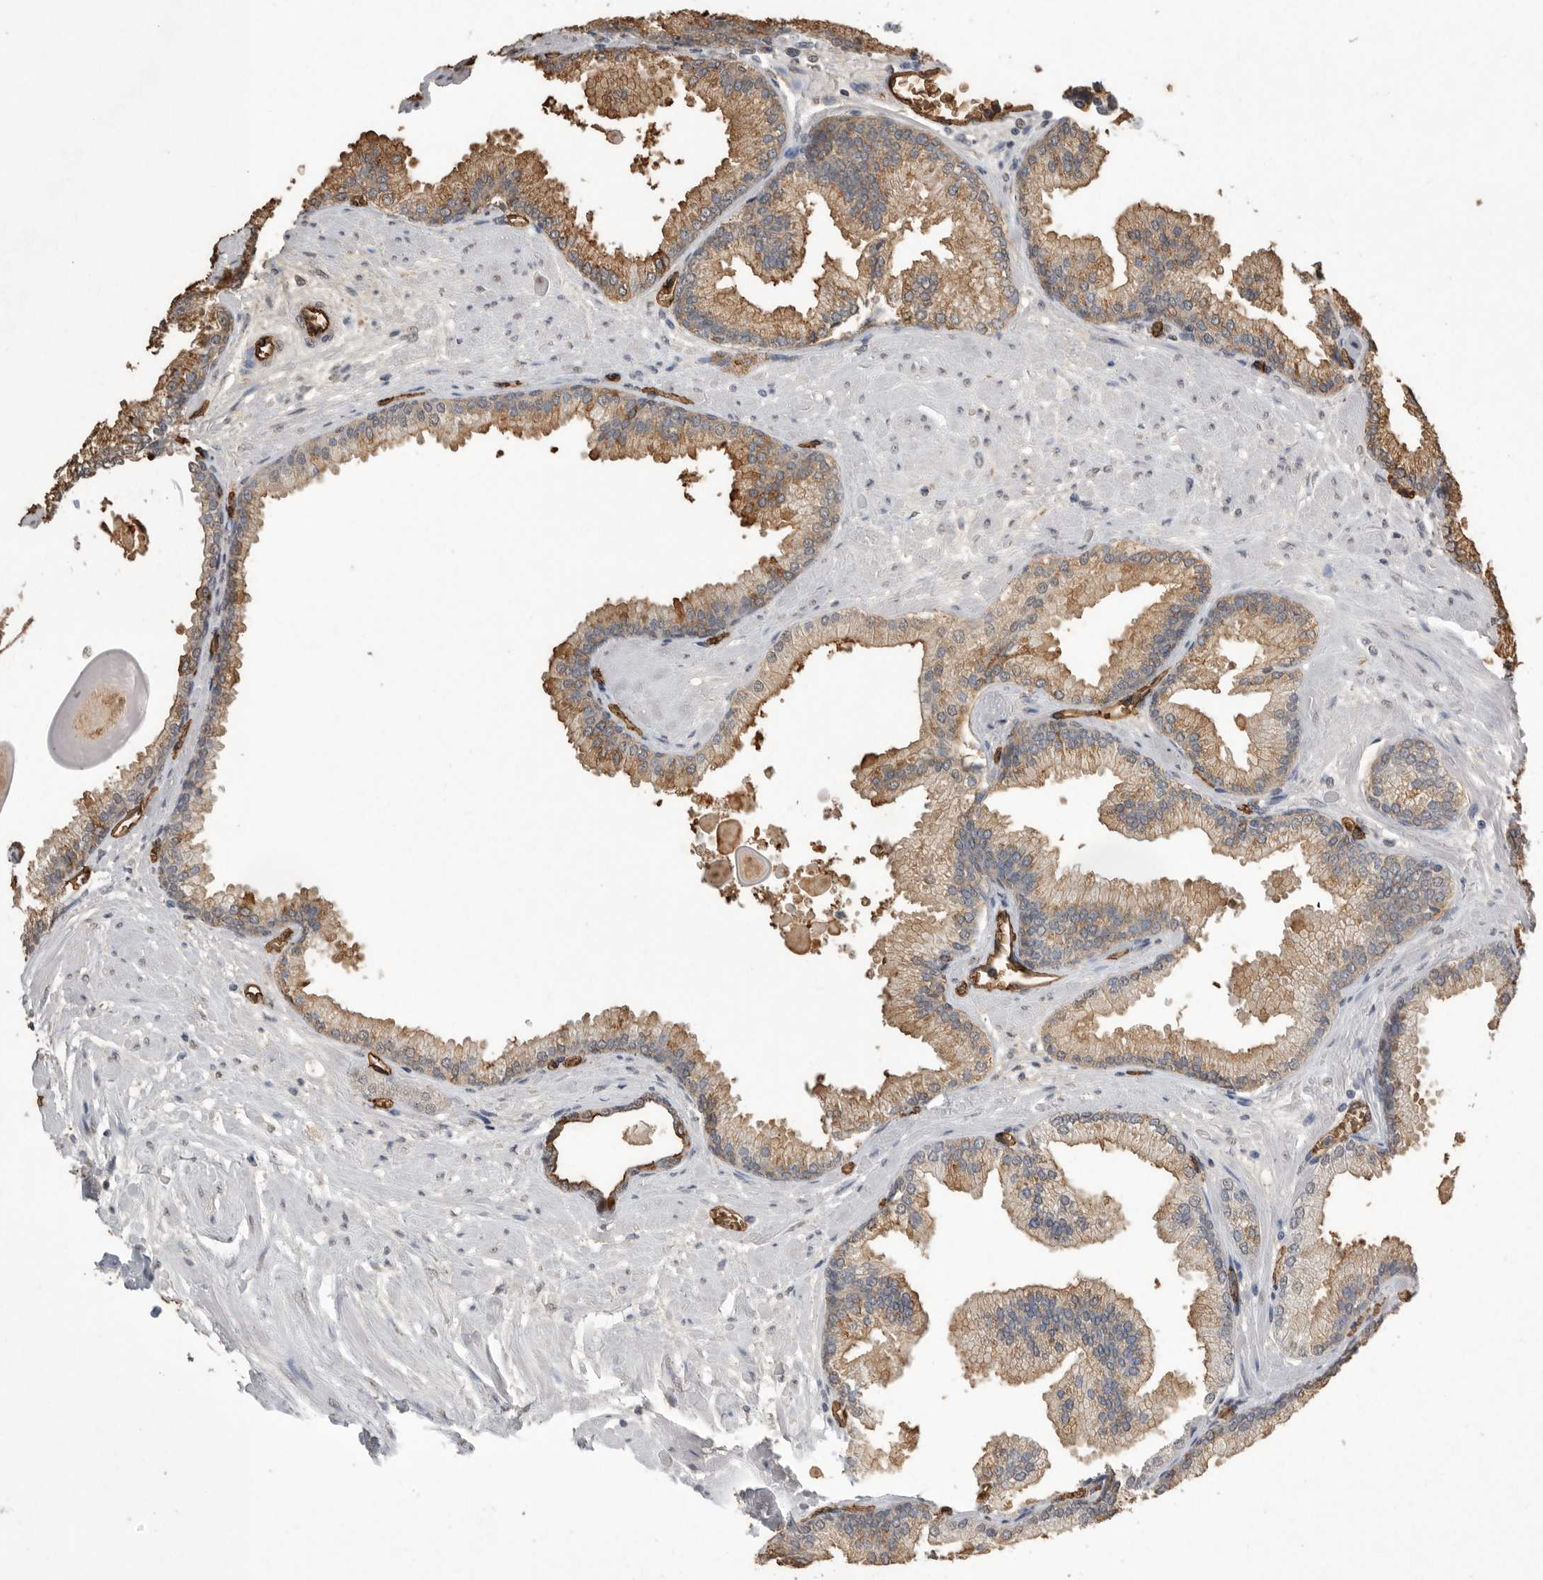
{"staining": {"intensity": "moderate", "quantity": ">75%", "location": "cytoplasmic/membranous"}, "tissue": "prostate cancer", "cell_type": "Tumor cells", "image_type": "cancer", "snomed": [{"axis": "morphology", "description": "Adenocarcinoma, Low grade"}, {"axis": "topography", "description": "Prostate"}], "caption": "Human prostate cancer (adenocarcinoma (low-grade)) stained for a protein (brown) displays moderate cytoplasmic/membranous positive positivity in about >75% of tumor cells.", "gene": "IL27", "patient": {"sex": "male", "age": 59}}